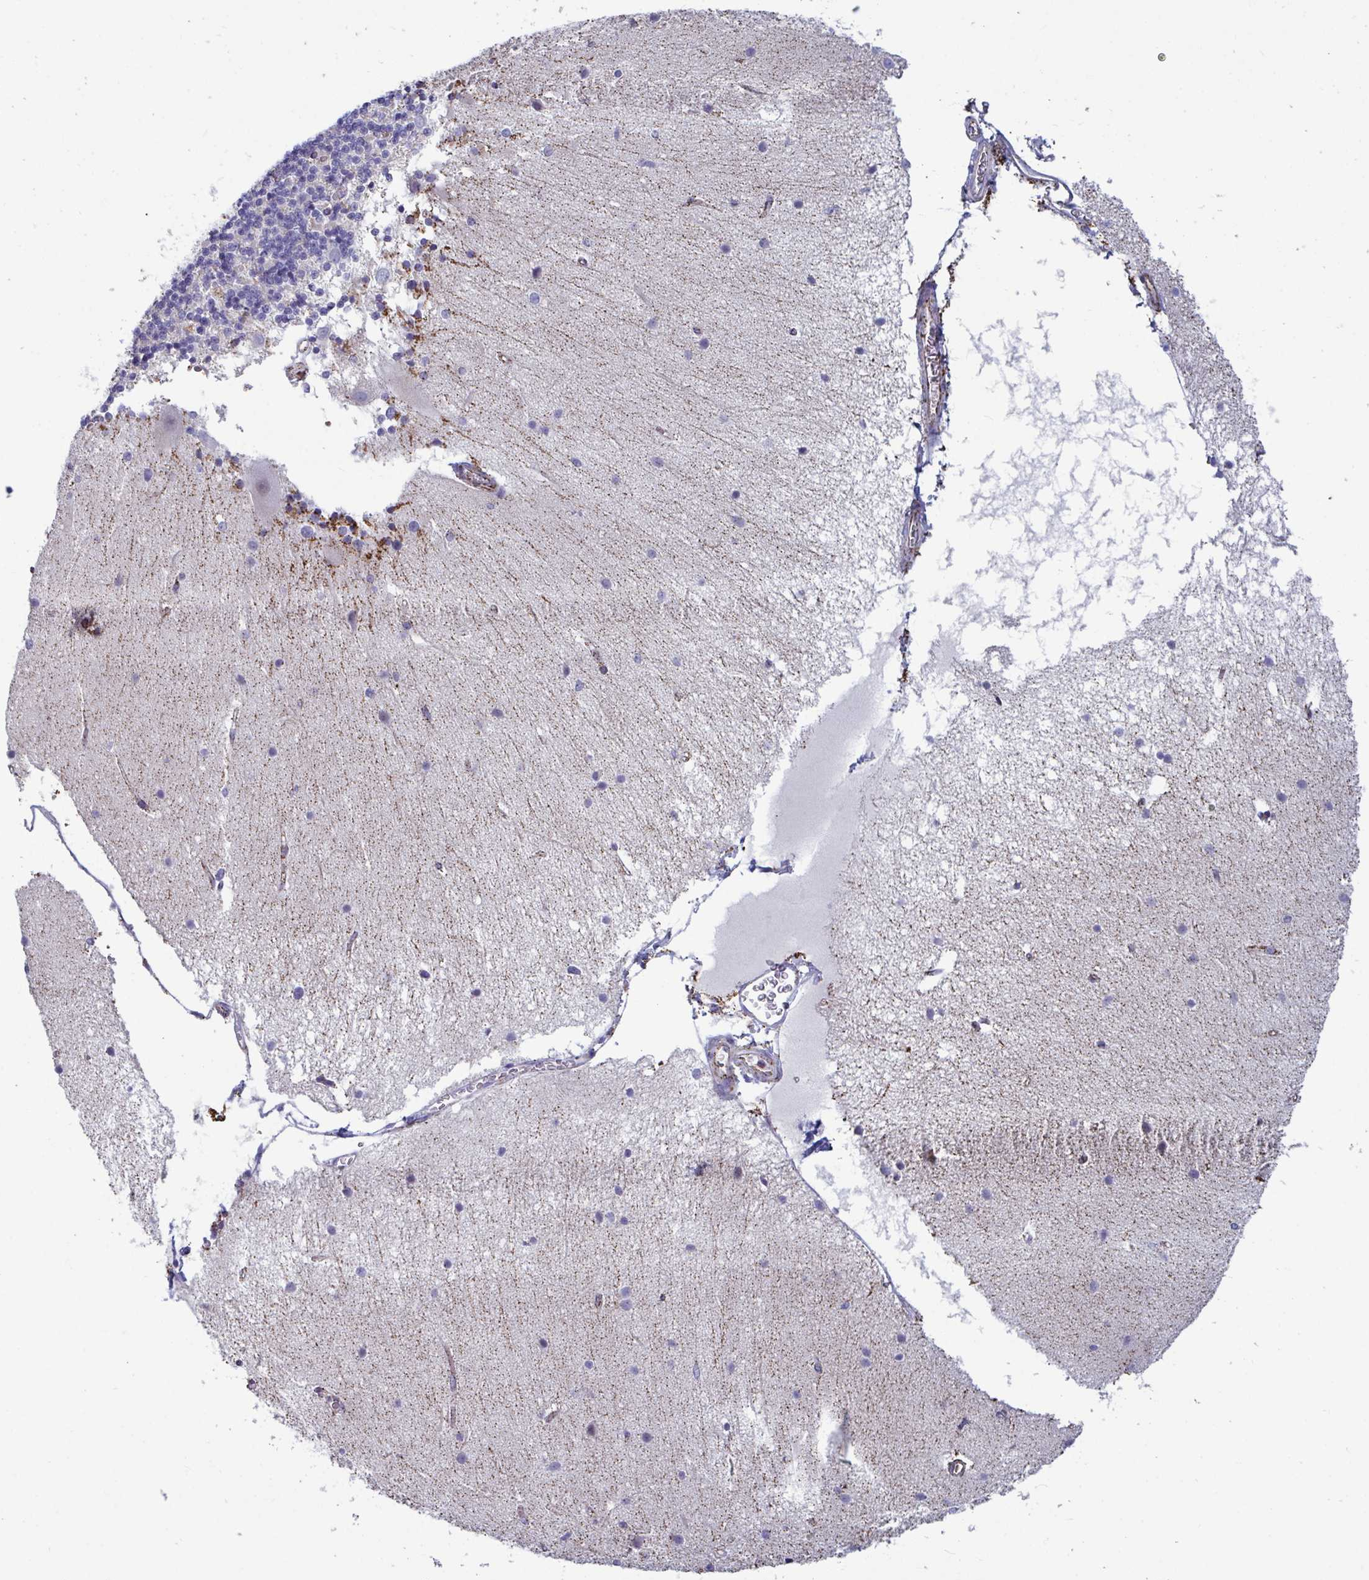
{"staining": {"intensity": "negative", "quantity": "none", "location": "none"}, "tissue": "cerebellum", "cell_type": "Cells in granular layer", "image_type": "normal", "snomed": [{"axis": "morphology", "description": "Normal tissue, NOS"}, {"axis": "topography", "description": "Cerebellum"}], "caption": "This is an immunohistochemistry image of benign human cerebellum. There is no positivity in cells in granular layer.", "gene": "BCAT2", "patient": {"sex": "female", "age": 54}}